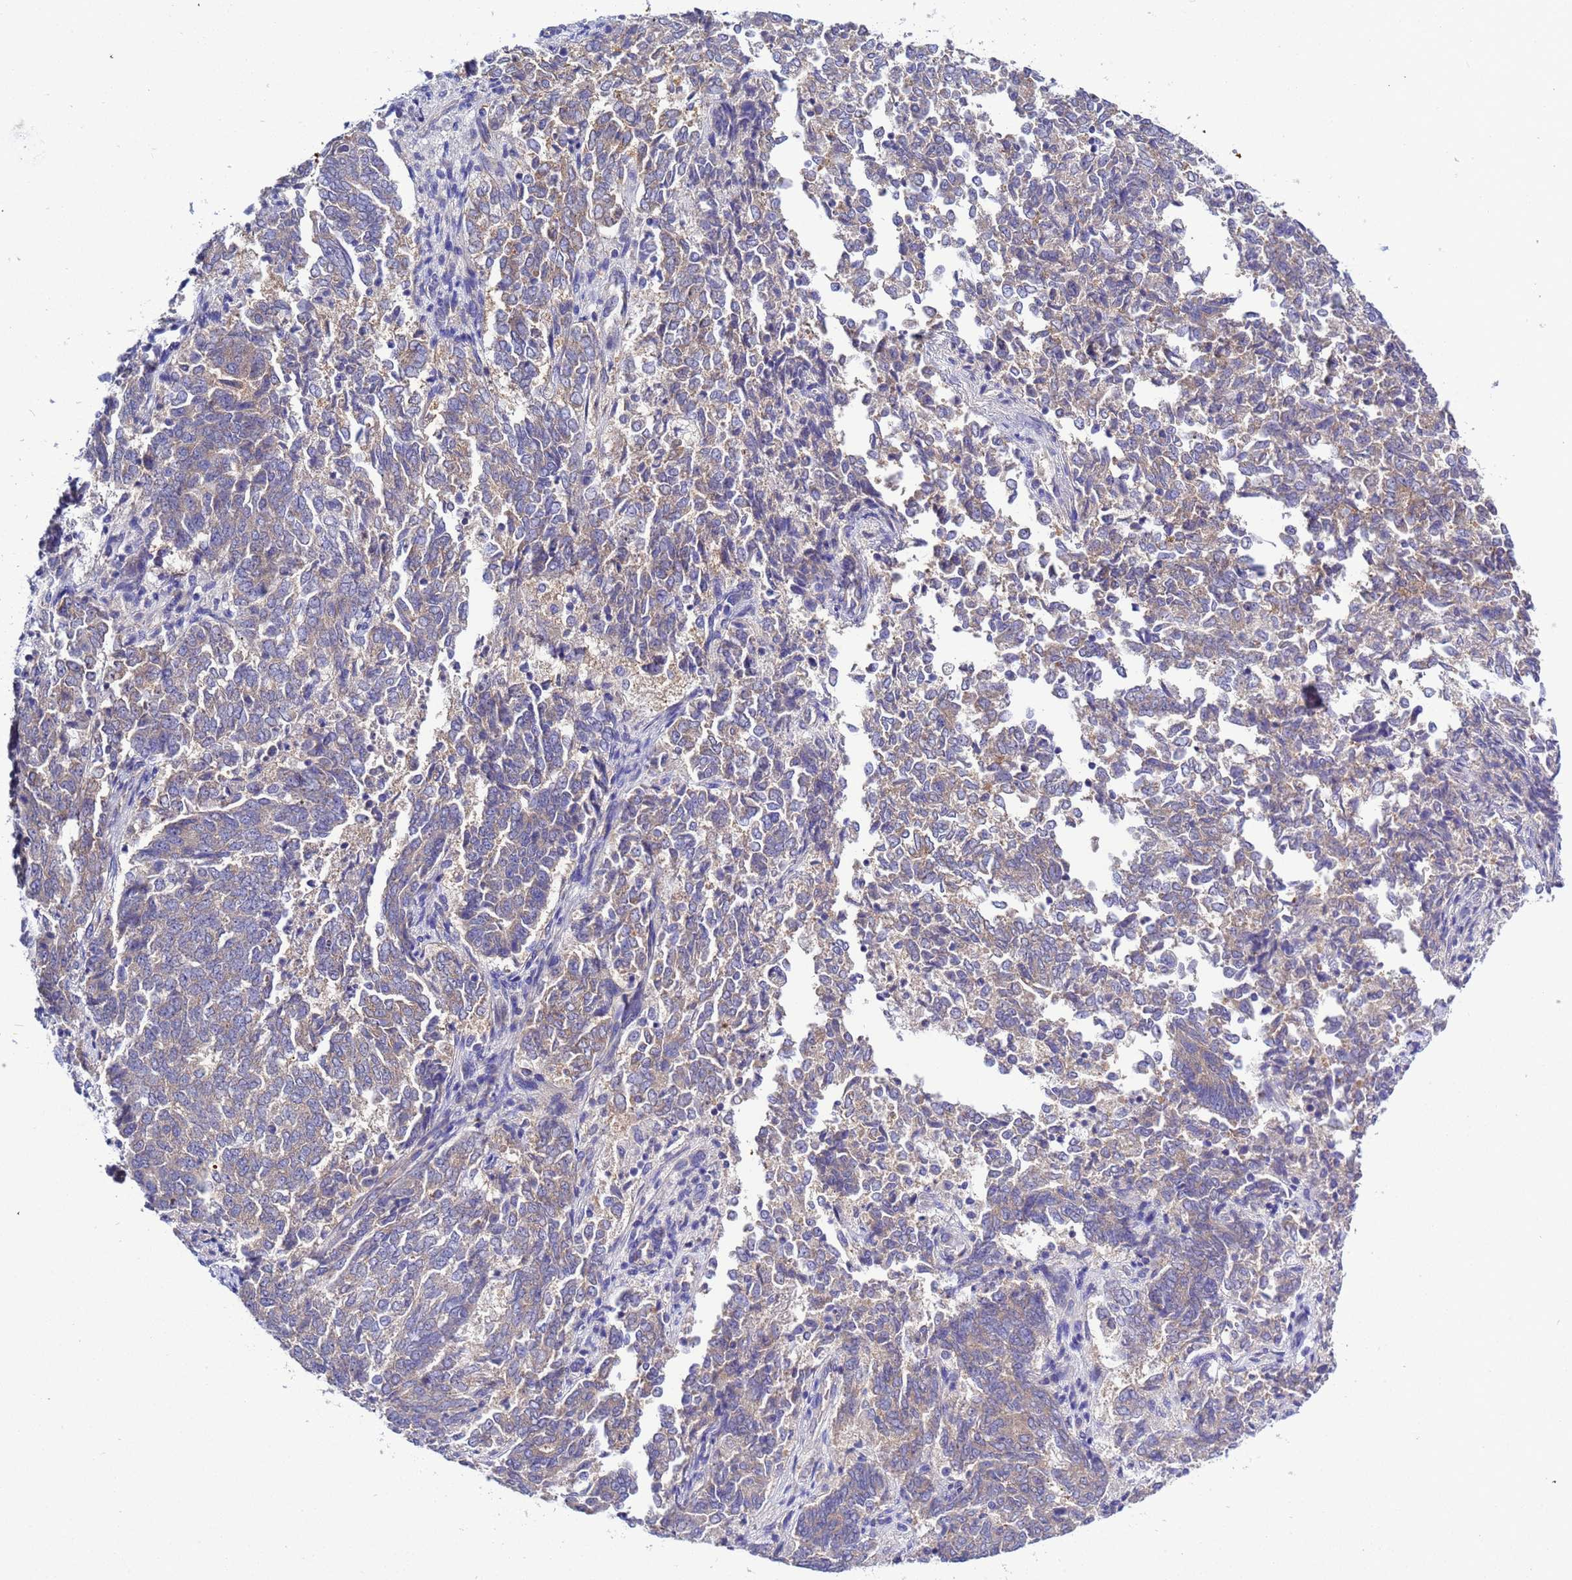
{"staining": {"intensity": "weak", "quantity": "25%-75%", "location": "cytoplasmic/membranous"}, "tissue": "endometrial cancer", "cell_type": "Tumor cells", "image_type": "cancer", "snomed": [{"axis": "morphology", "description": "Adenocarcinoma, NOS"}, {"axis": "topography", "description": "Endometrium"}], "caption": "Endometrial cancer stained with a brown dye reveals weak cytoplasmic/membranous positive staining in approximately 25%-75% of tumor cells.", "gene": "RC3H2", "patient": {"sex": "female", "age": 80}}